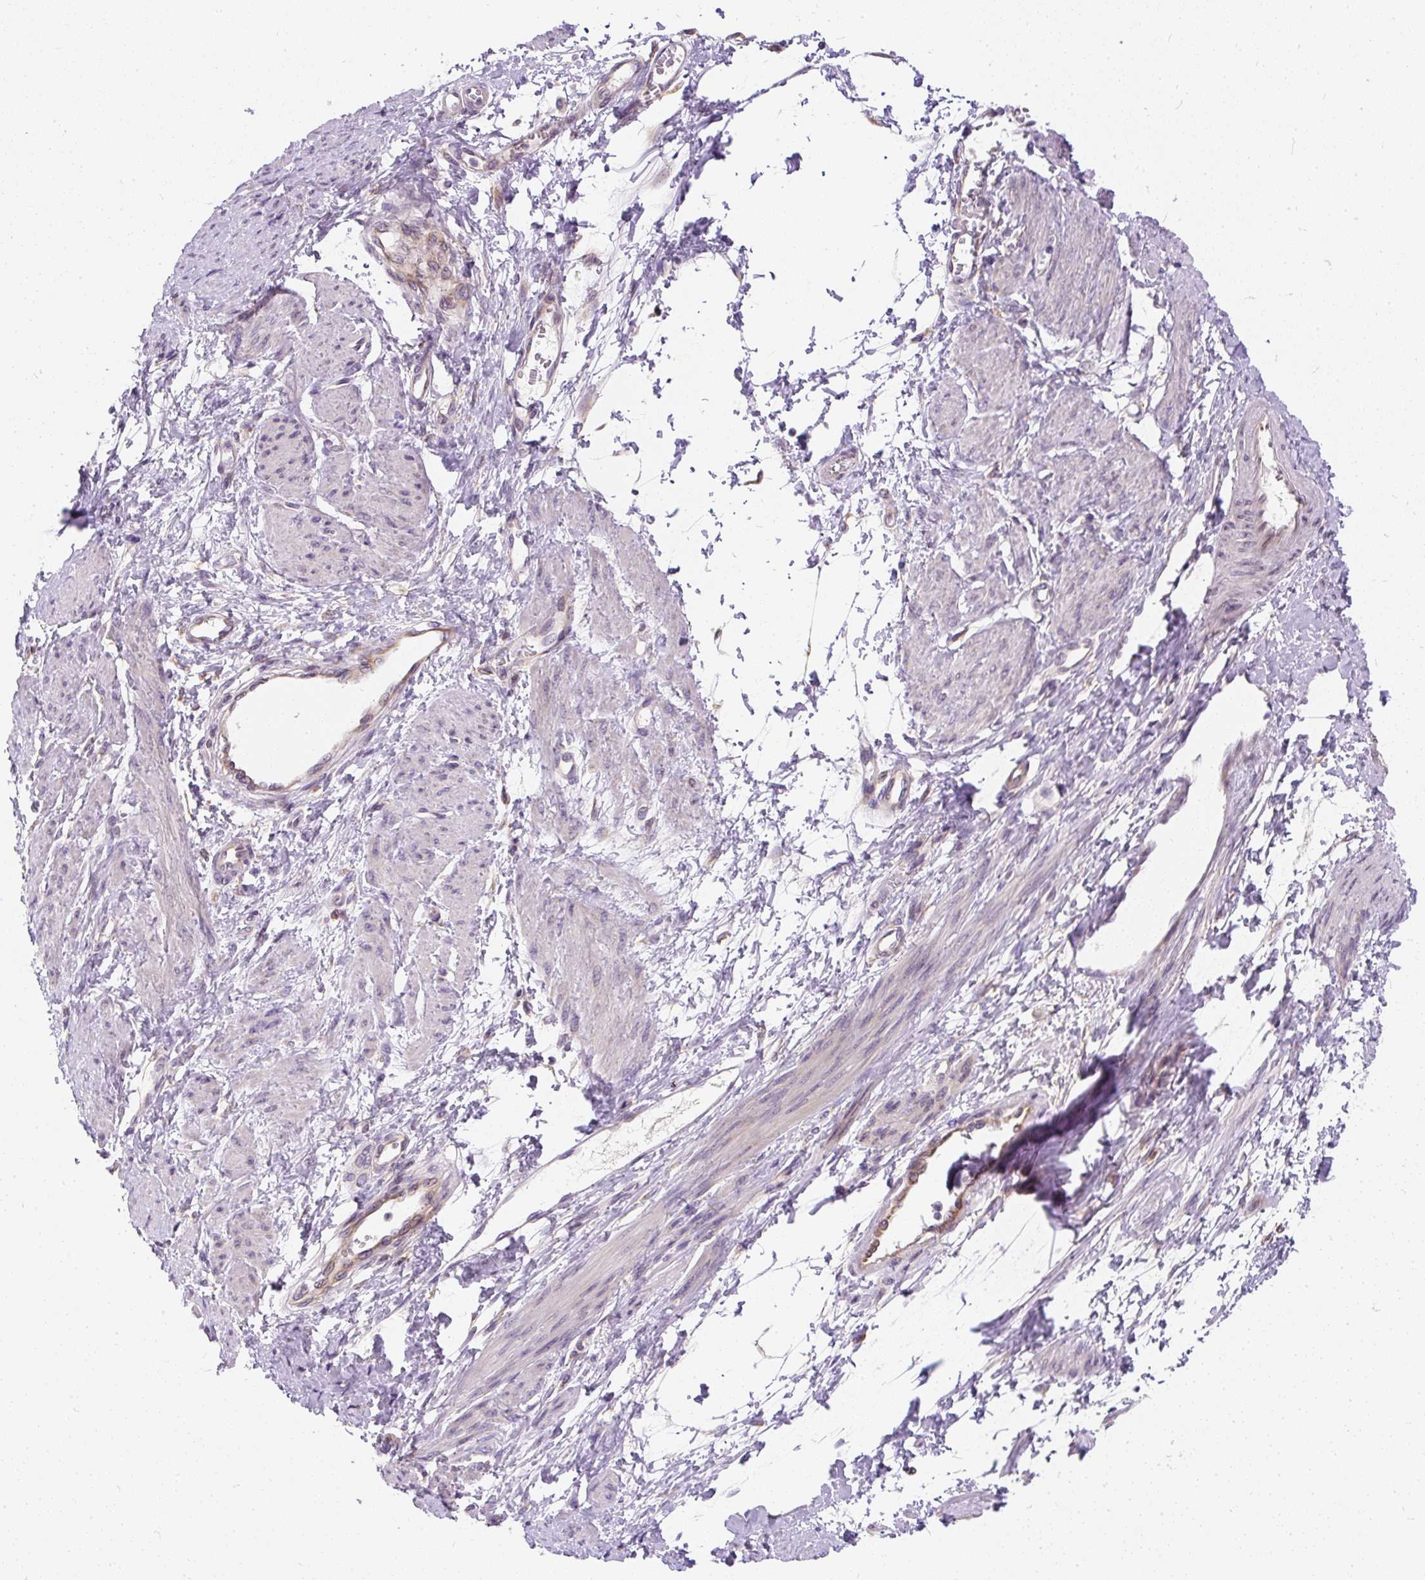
{"staining": {"intensity": "negative", "quantity": "none", "location": "none"}, "tissue": "smooth muscle", "cell_type": "Smooth muscle cells", "image_type": "normal", "snomed": [{"axis": "morphology", "description": "Normal tissue, NOS"}, {"axis": "topography", "description": "Smooth muscle"}, {"axis": "topography", "description": "Uterus"}], "caption": "A high-resolution histopathology image shows IHC staining of normal smooth muscle, which demonstrates no significant expression in smooth muscle cells.", "gene": "CYP20A1", "patient": {"sex": "female", "age": 39}}